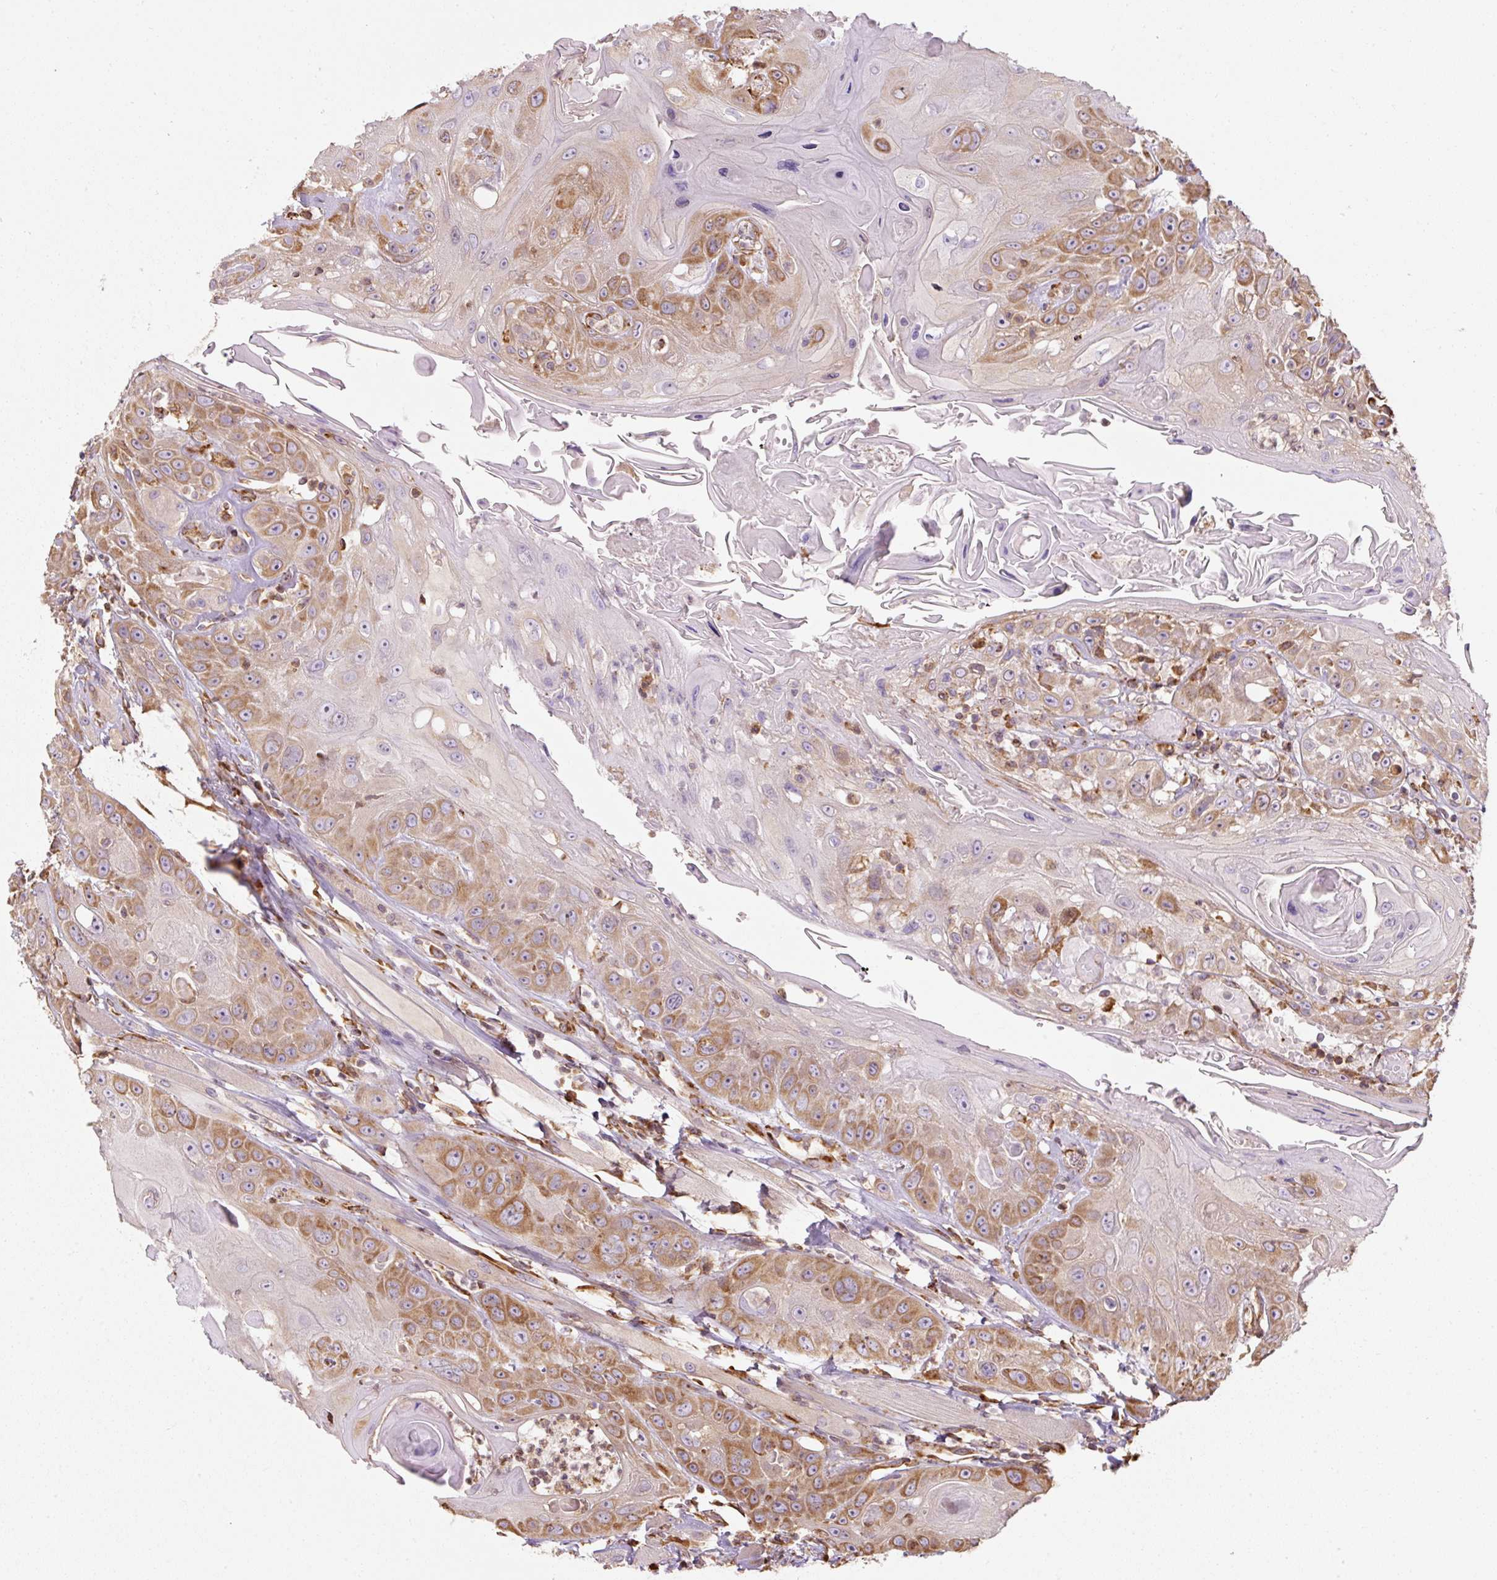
{"staining": {"intensity": "moderate", "quantity": "25%-75%", "location": "cytoplasmic/membranous"}, "tissue": "head and neck cancer", "cell_type": "Tumor cells", "image_type": "cancer", "snomed": [{"axis": "morphology", "description": "Squamous cell carcinoma, NOS"}, {"axis": "topography", "description": "Head-Neck"}], "caption": "Squamous cell carcinoma (head and neck) was stained to show a protein in brown. There is medium levels of moderate cytoplasmic/membranous staining in approximately 25%-75% of tumor cells. Immunohistochemistry (ihc) stains the protein in brown and the nuclei are stained blue.", "gene": "PRKCSH", "patient": {"sex": "female", "age": 59}}